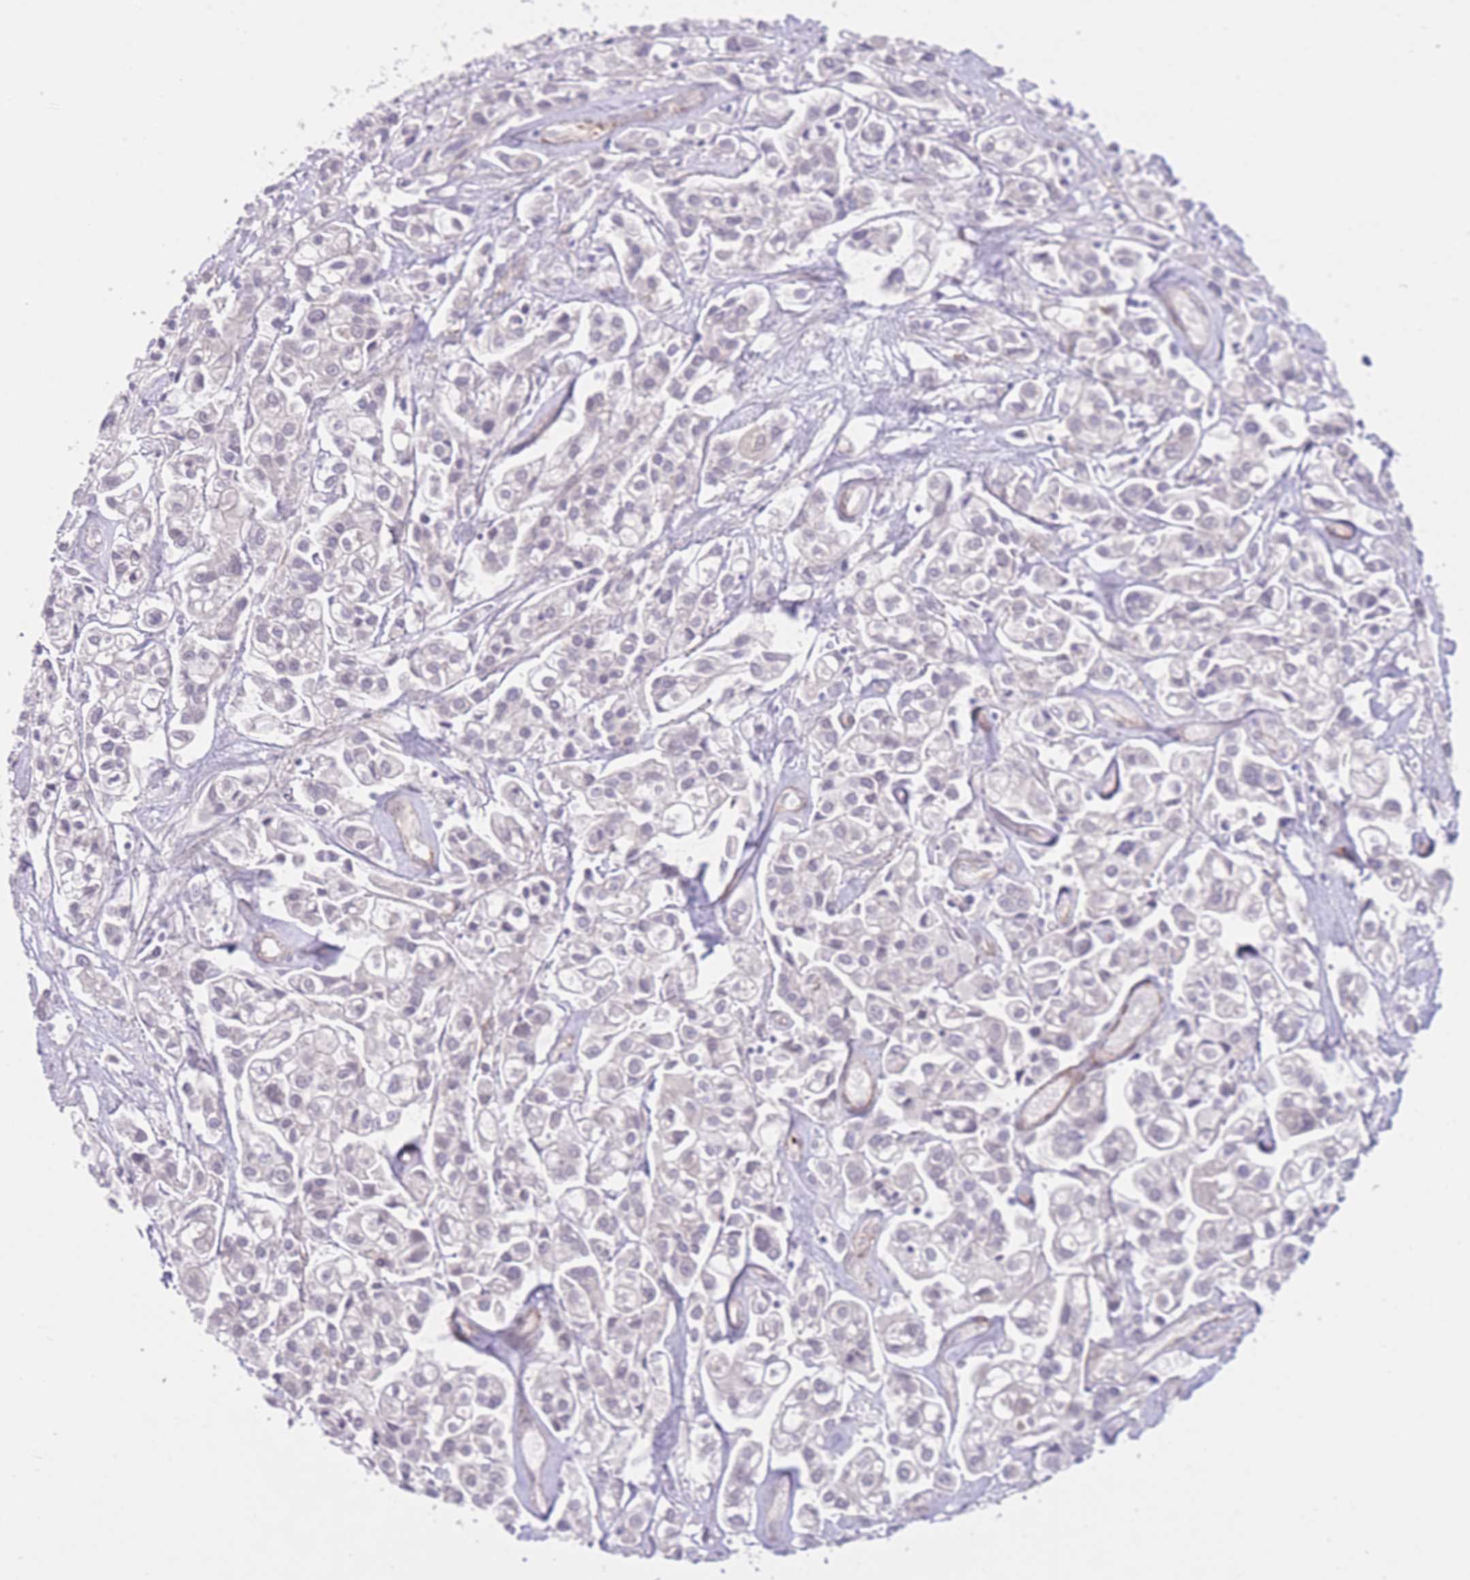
{"staining": {"intensity": "negative", "quantity": "none", "location": "none"}, "tissue": "urothelial cancer", "cell_type": "Tumor cells", "image_type": "cancer", "snomed": [{"axis": "morphology", "description": "Urothelial carcinoma, High grade"}, {"axis": "topography", "description": "Urinary bladder"}], "caption": "A high-resolution histopathology image shows immunohistochemistry (IHC) staining of urothelial cancer, which shows no significant expression in tumor cells. (DAB immunohistochemistry visualized using brightfield microscopy, high magnification).", "gene": "QTRT1", "patient": {"sex": "male", "age": 67}}